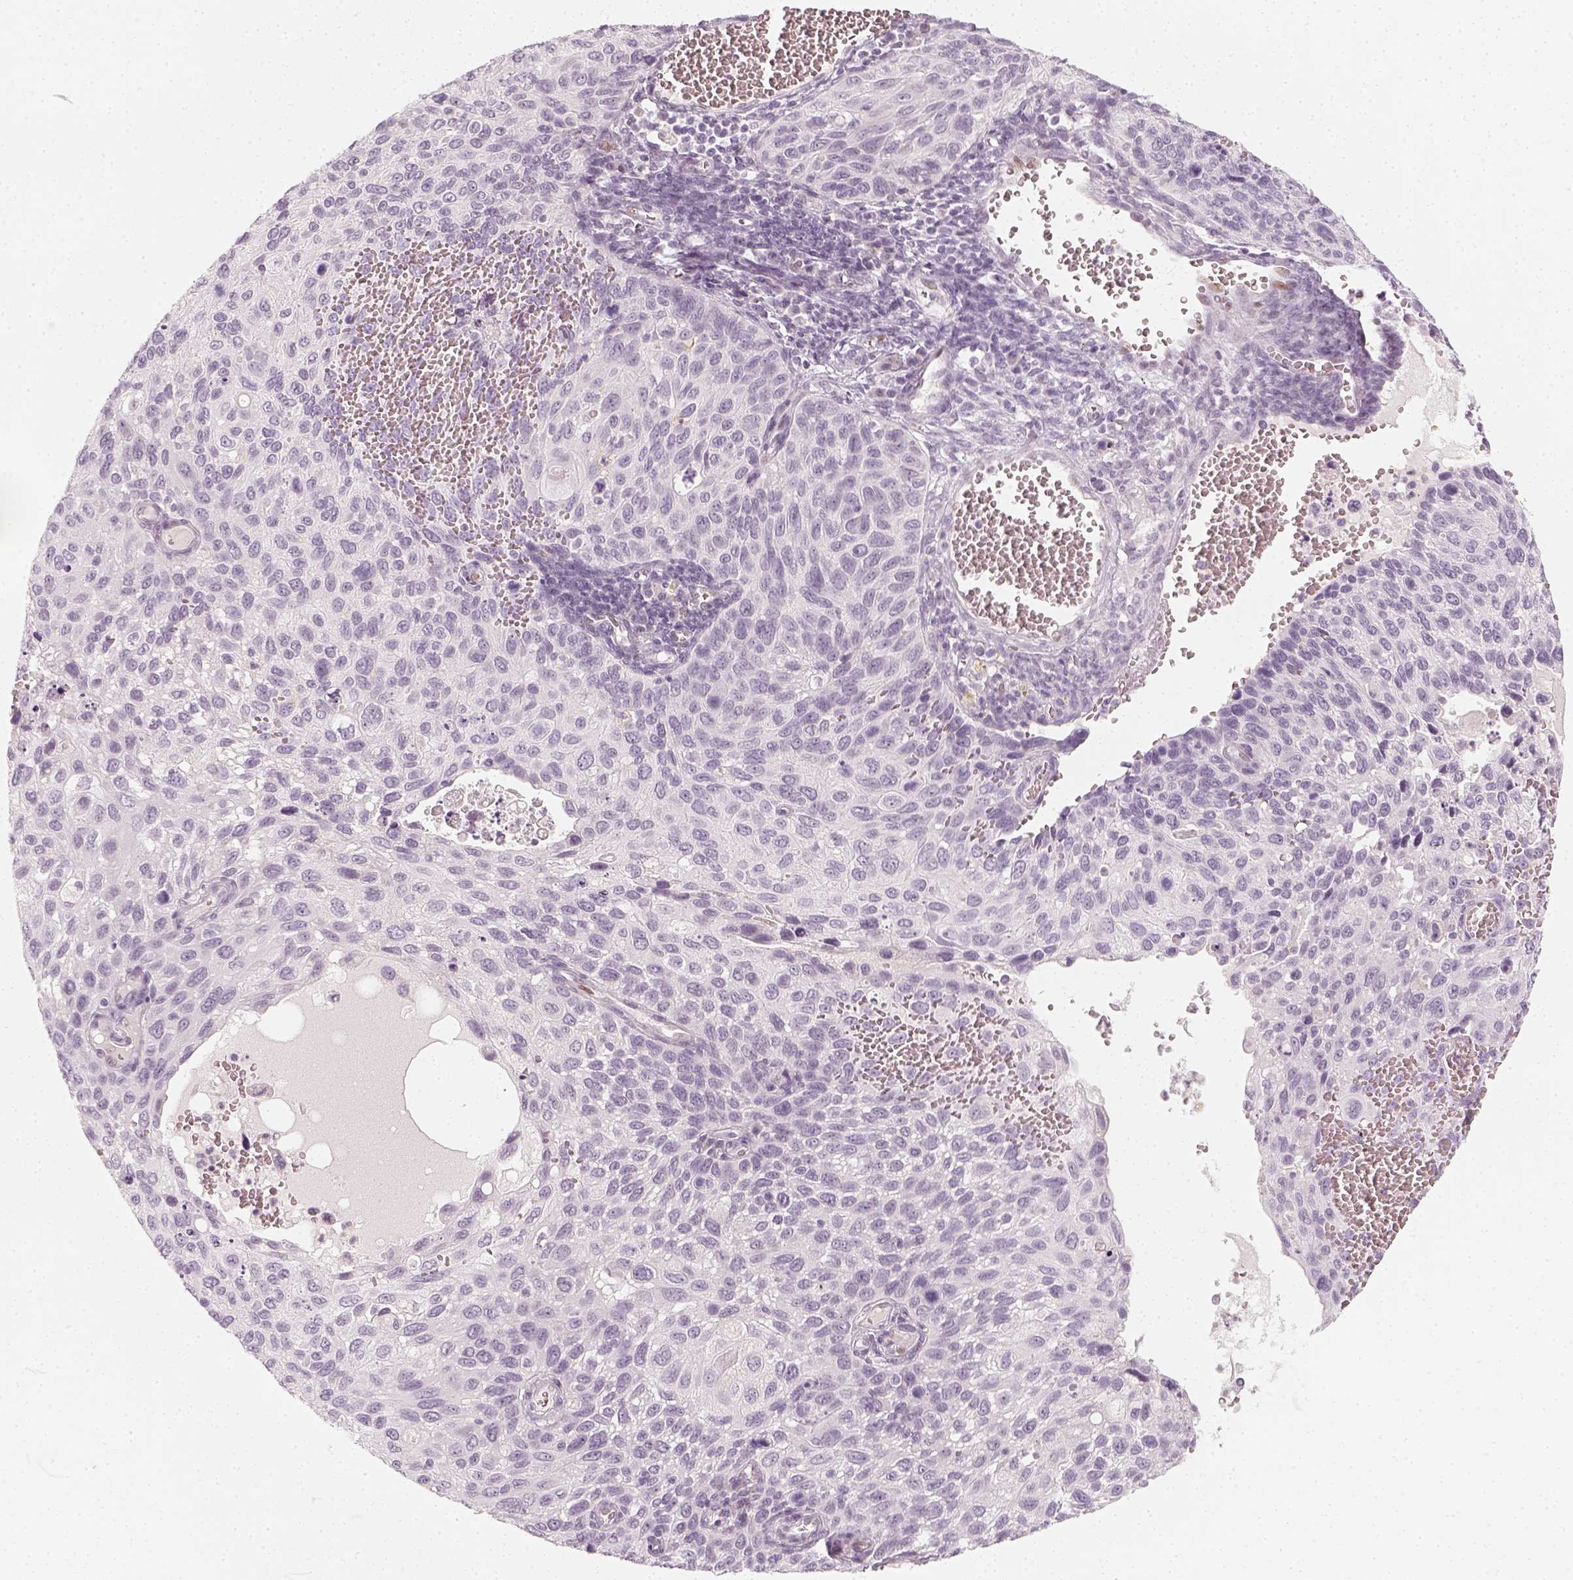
{"staining": {"intensity": "negative", "quantity": "none", "location": "none"}, "tissue": "cervical cancer", "cell_type": "Tumor cells", "image_type": "cancer", "snomed": [{"axis": "morphology", "description": "Squamous cell carcinoma, NOS"}, {"axis": "topography", "description": "Cervix"}], "caption": "This is an IHC micrograph of human squamous cell carcinoma (cervical). There is no expression in tumor cells.", "gene": "KRTAP2-1", "patient": {"sex": "female", "age": 70}}